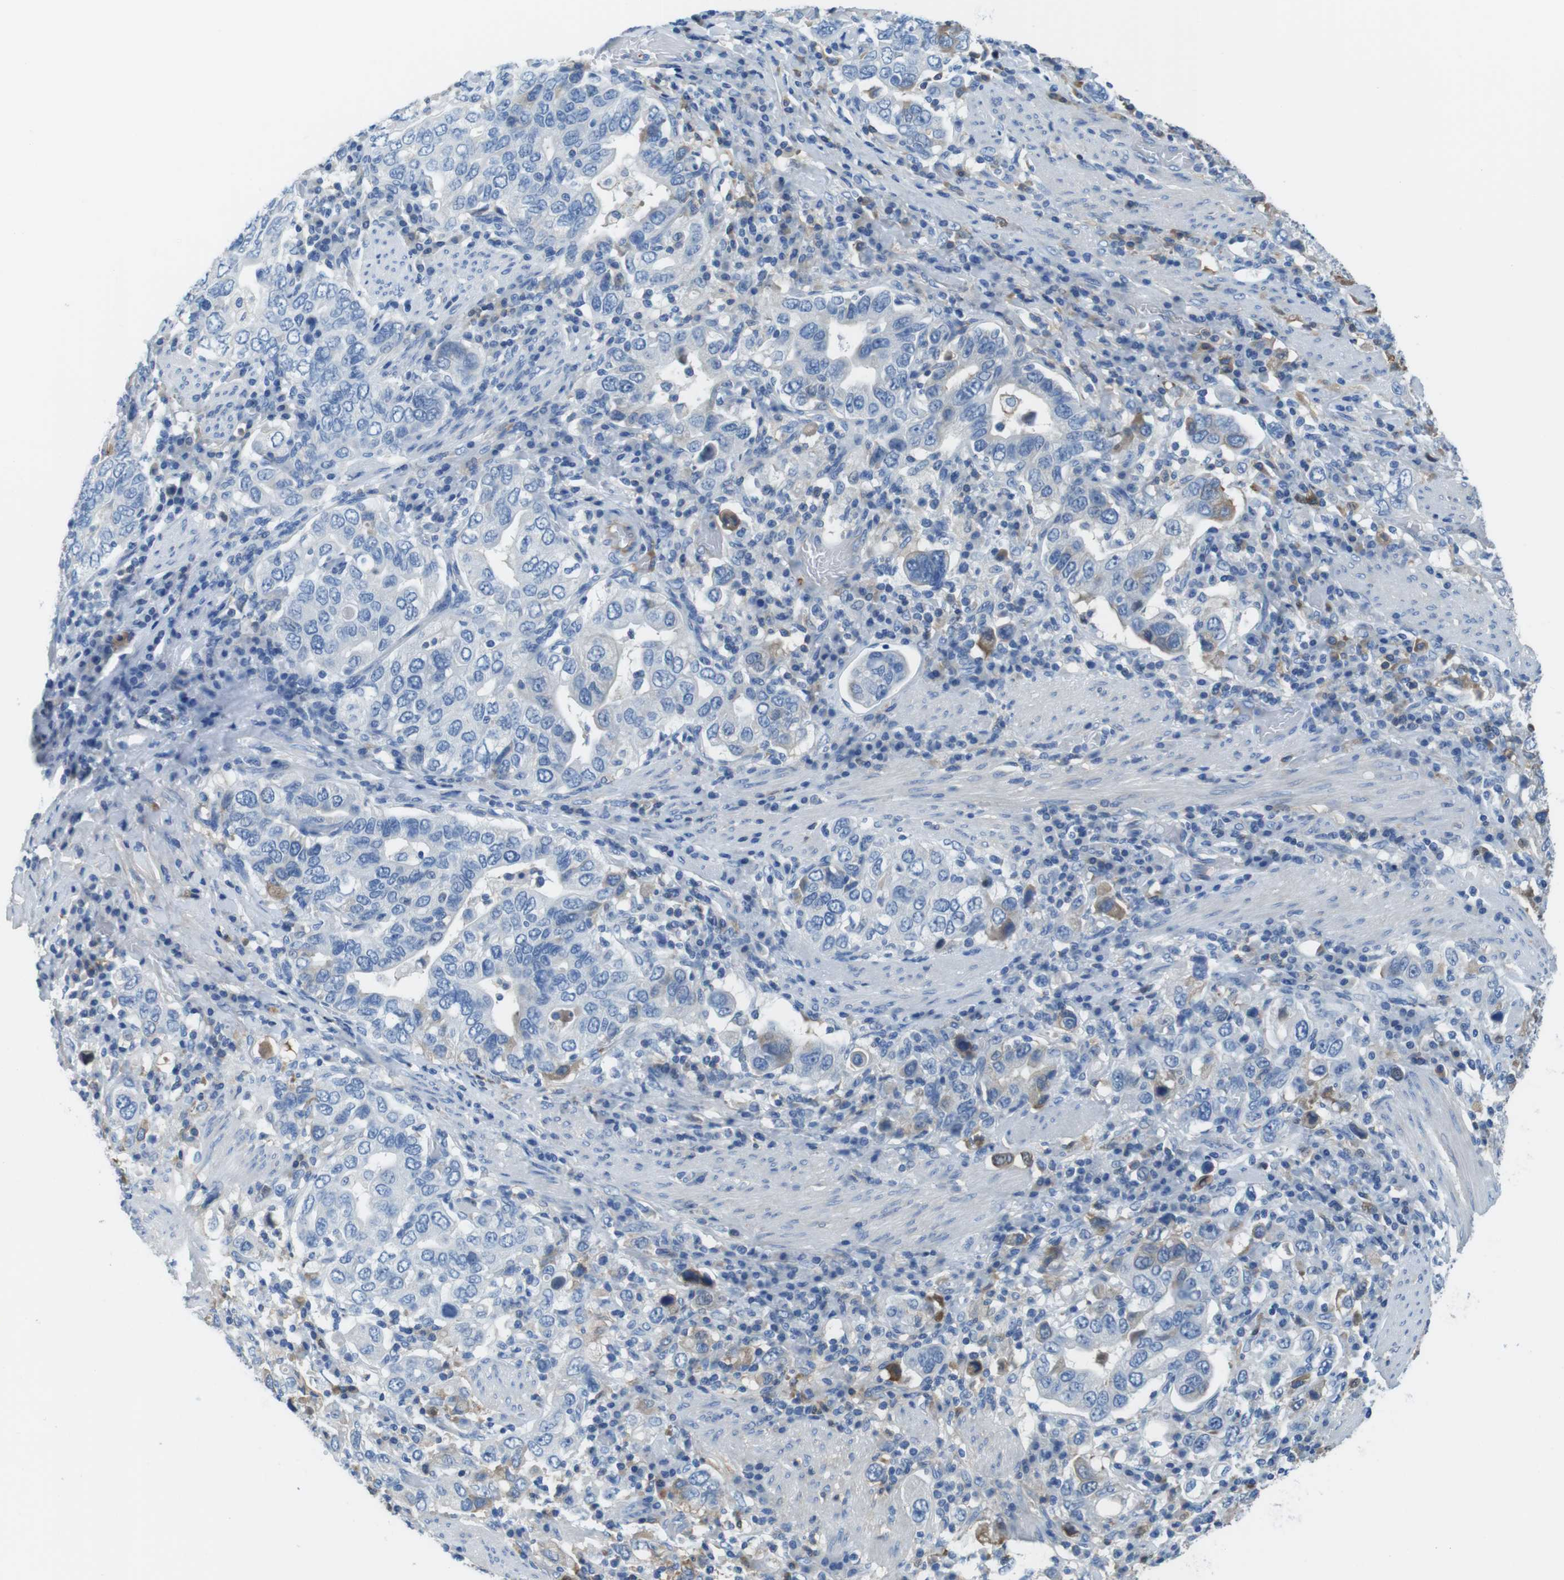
{"staining": {"intensity": "negative", "quantity": "none", "location": "none"}, "tissue": "stomach cancer", "cell_type": "Tumor cells", "image_type": "cancer", "snomed": [{"axis": "morphology", "description": "Adenocarcinoma, NOS"}, {"axis": "topography", "description": "Stomach, upper"}], "caption": "Protein analysis of stomach cancer demonstrates no significant expression in tumor cells. (Stains: DAB immunohistochemistry (IHC) with hematoxylin counter stain, Microscopy: brightfield microscopy at high magnification).", "gene": "TMPRSS15", "patient": {"sex": "male", "age": 62}}